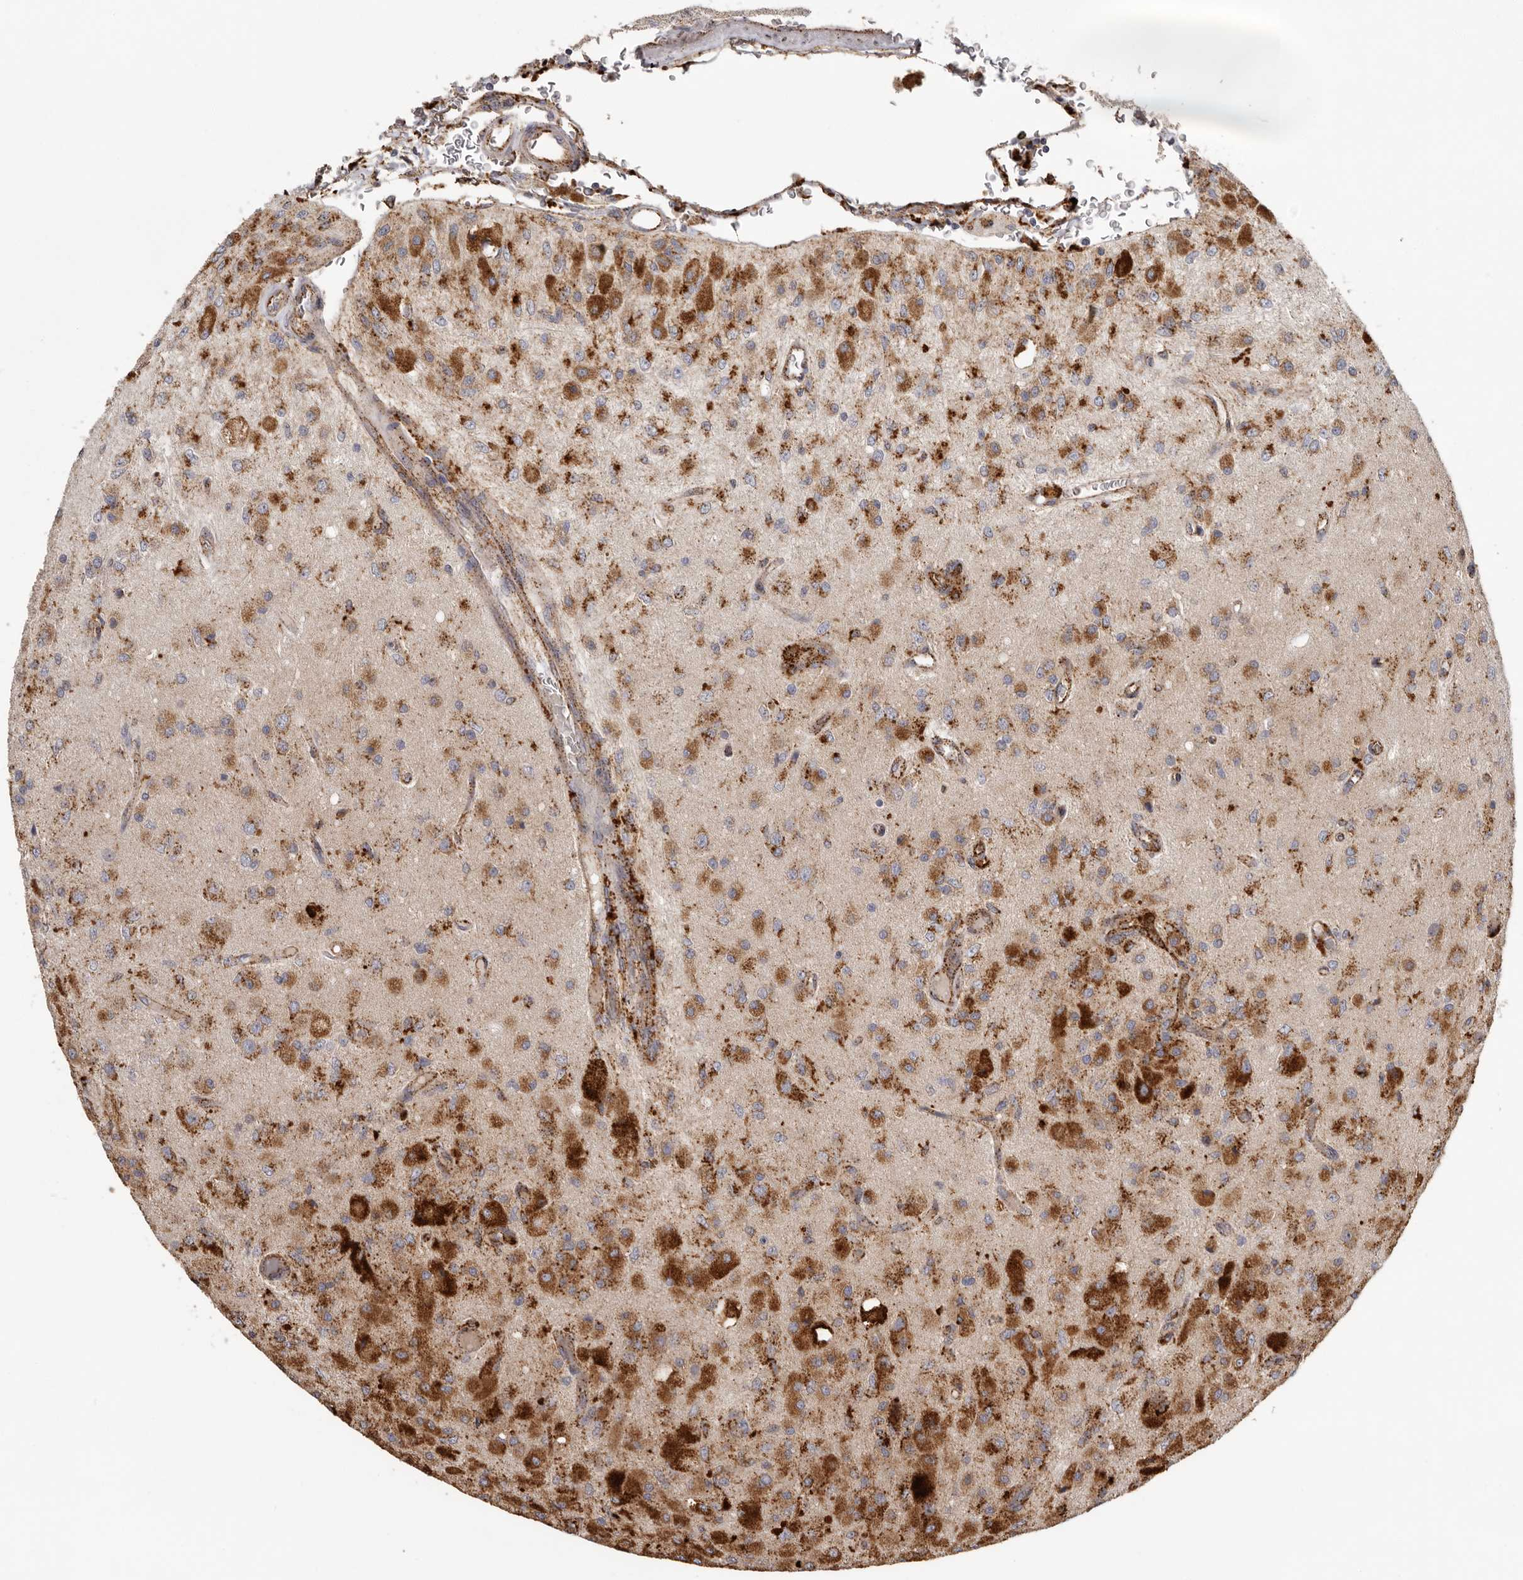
{"staining": {"intensity": "strong", "quantity": ">75%", "location": "cytoplasmic/membranous"}, "tissue": "glioma", "cell_type": "Tumor cells", "image_type": "cancer", "snomed": [{"axis": "morphology", "description": "Normal tissue, NOS"}, {"axis": "morphology", "description": "Glioma, malignant, High grade"}, {"axis": "topography", "description": "Cerebral cortex"}], "caption": "DAB immunohistochemical staining of malignant high-grade glioma shows strong cytoplasmic/membranous protein positivity in about >75% of tumor cells.", "gene": "GRN", "patient": {"sex": "male", "age": 77}}